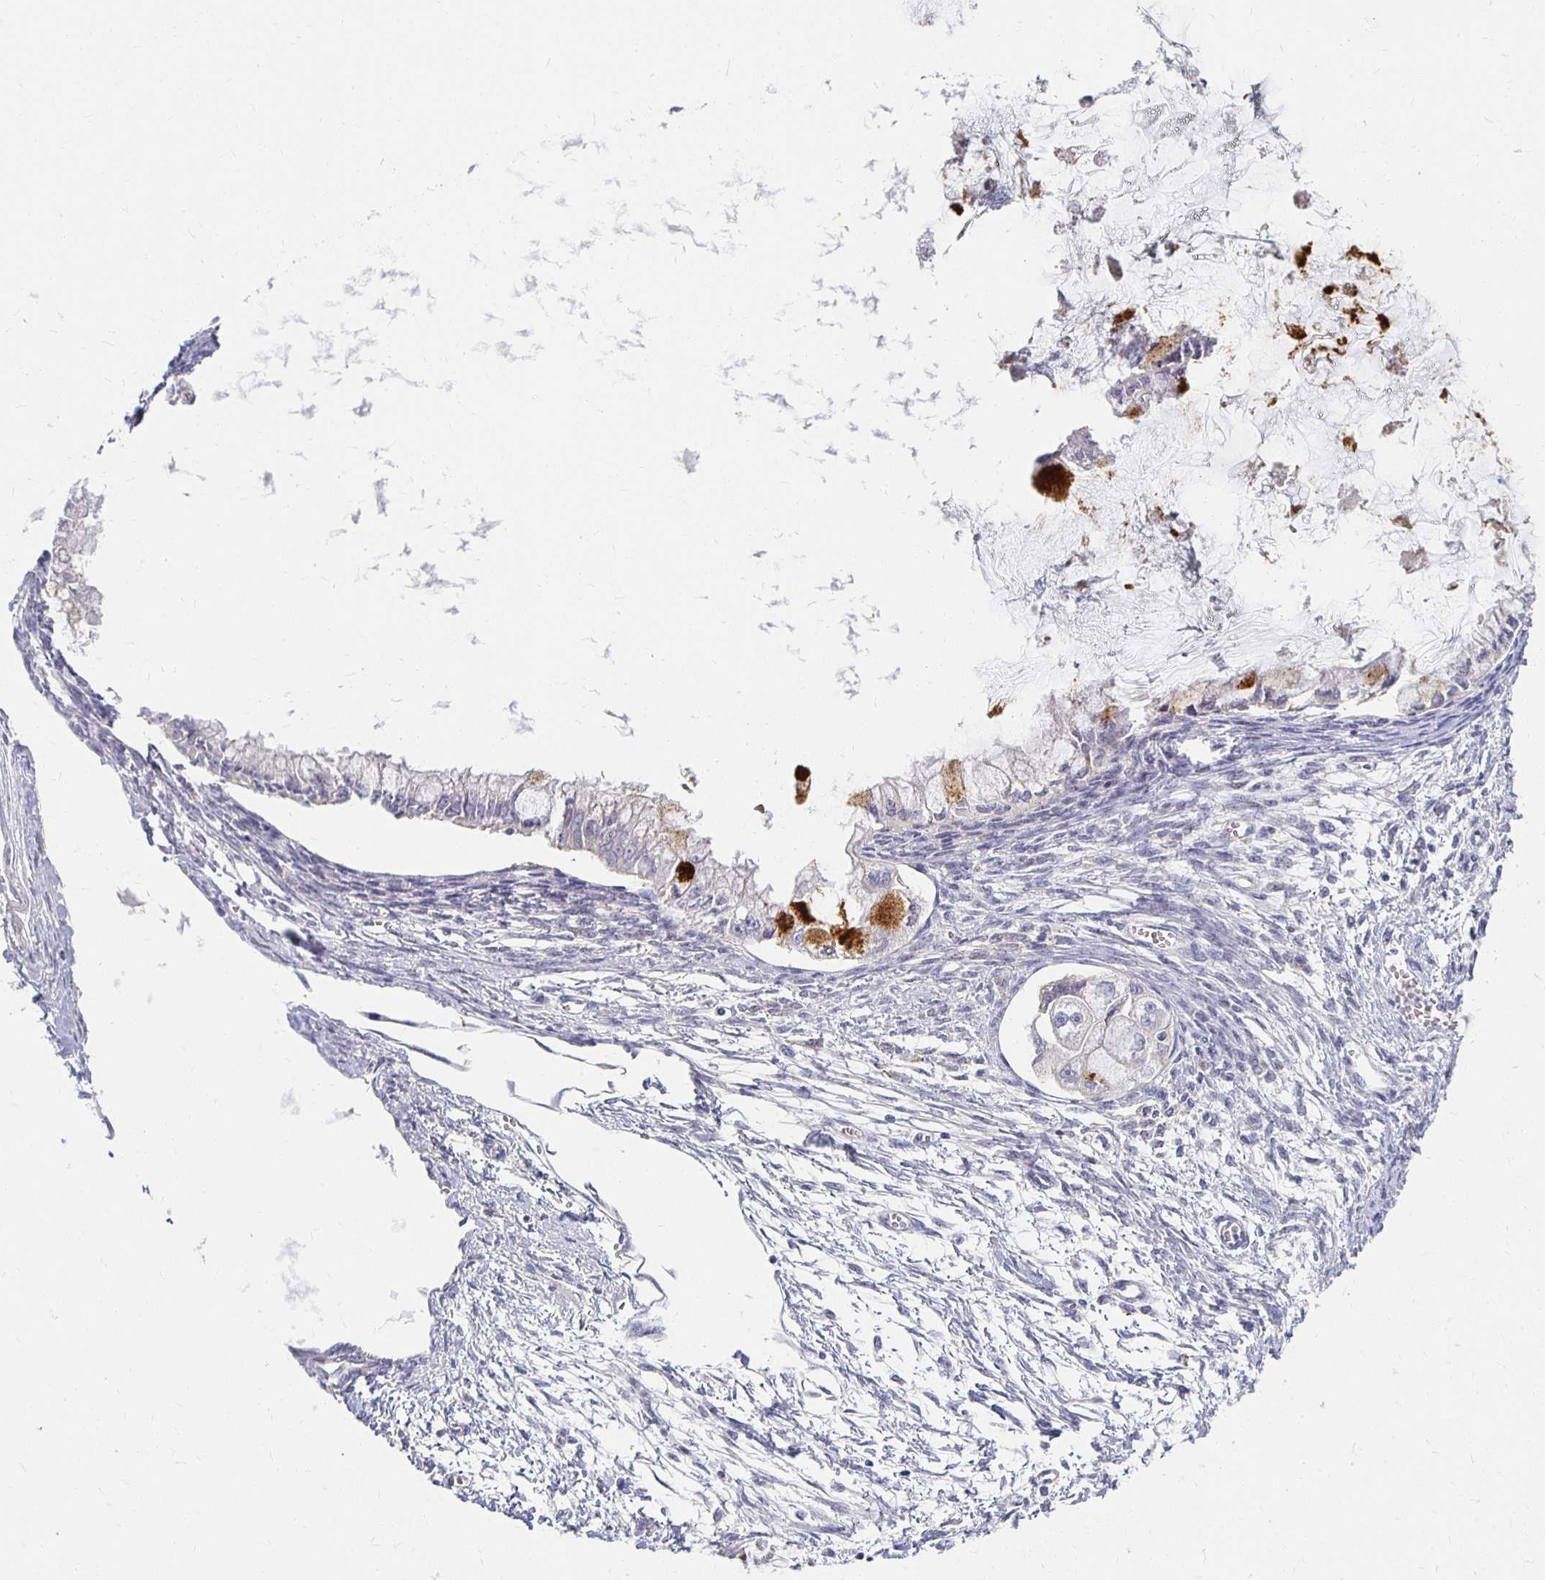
{"staining": {"intensity": "strong", "quantity": "<25%", "location": "cytoplasmic/membranous"}, "tissue": "ovarian cancer", "cell_type": "Tumor cells", "image_type": "cancer", "snomed": [{"axis": "morphology", "description": "Cystadenocarcinoma, mucinous, NOS"}, {"axis": "topography", "description": "Ovary"}], "caption": "Immunohistochemistry of human ovarian cancer (mucinous cystadenocarcinoma) shows medium levels of strong cytoplasmic/membranous staining in approximately <25% of tumor cells. The staining was performed using DAB (3,3'-diaminobenzidine) to visualize the protein expression in brown, while the nuclei were stained in blue with hematoxylin (Magnification: 20x).", "gene": "FKRP", "patient": {"sex": "female", "age": 34}}